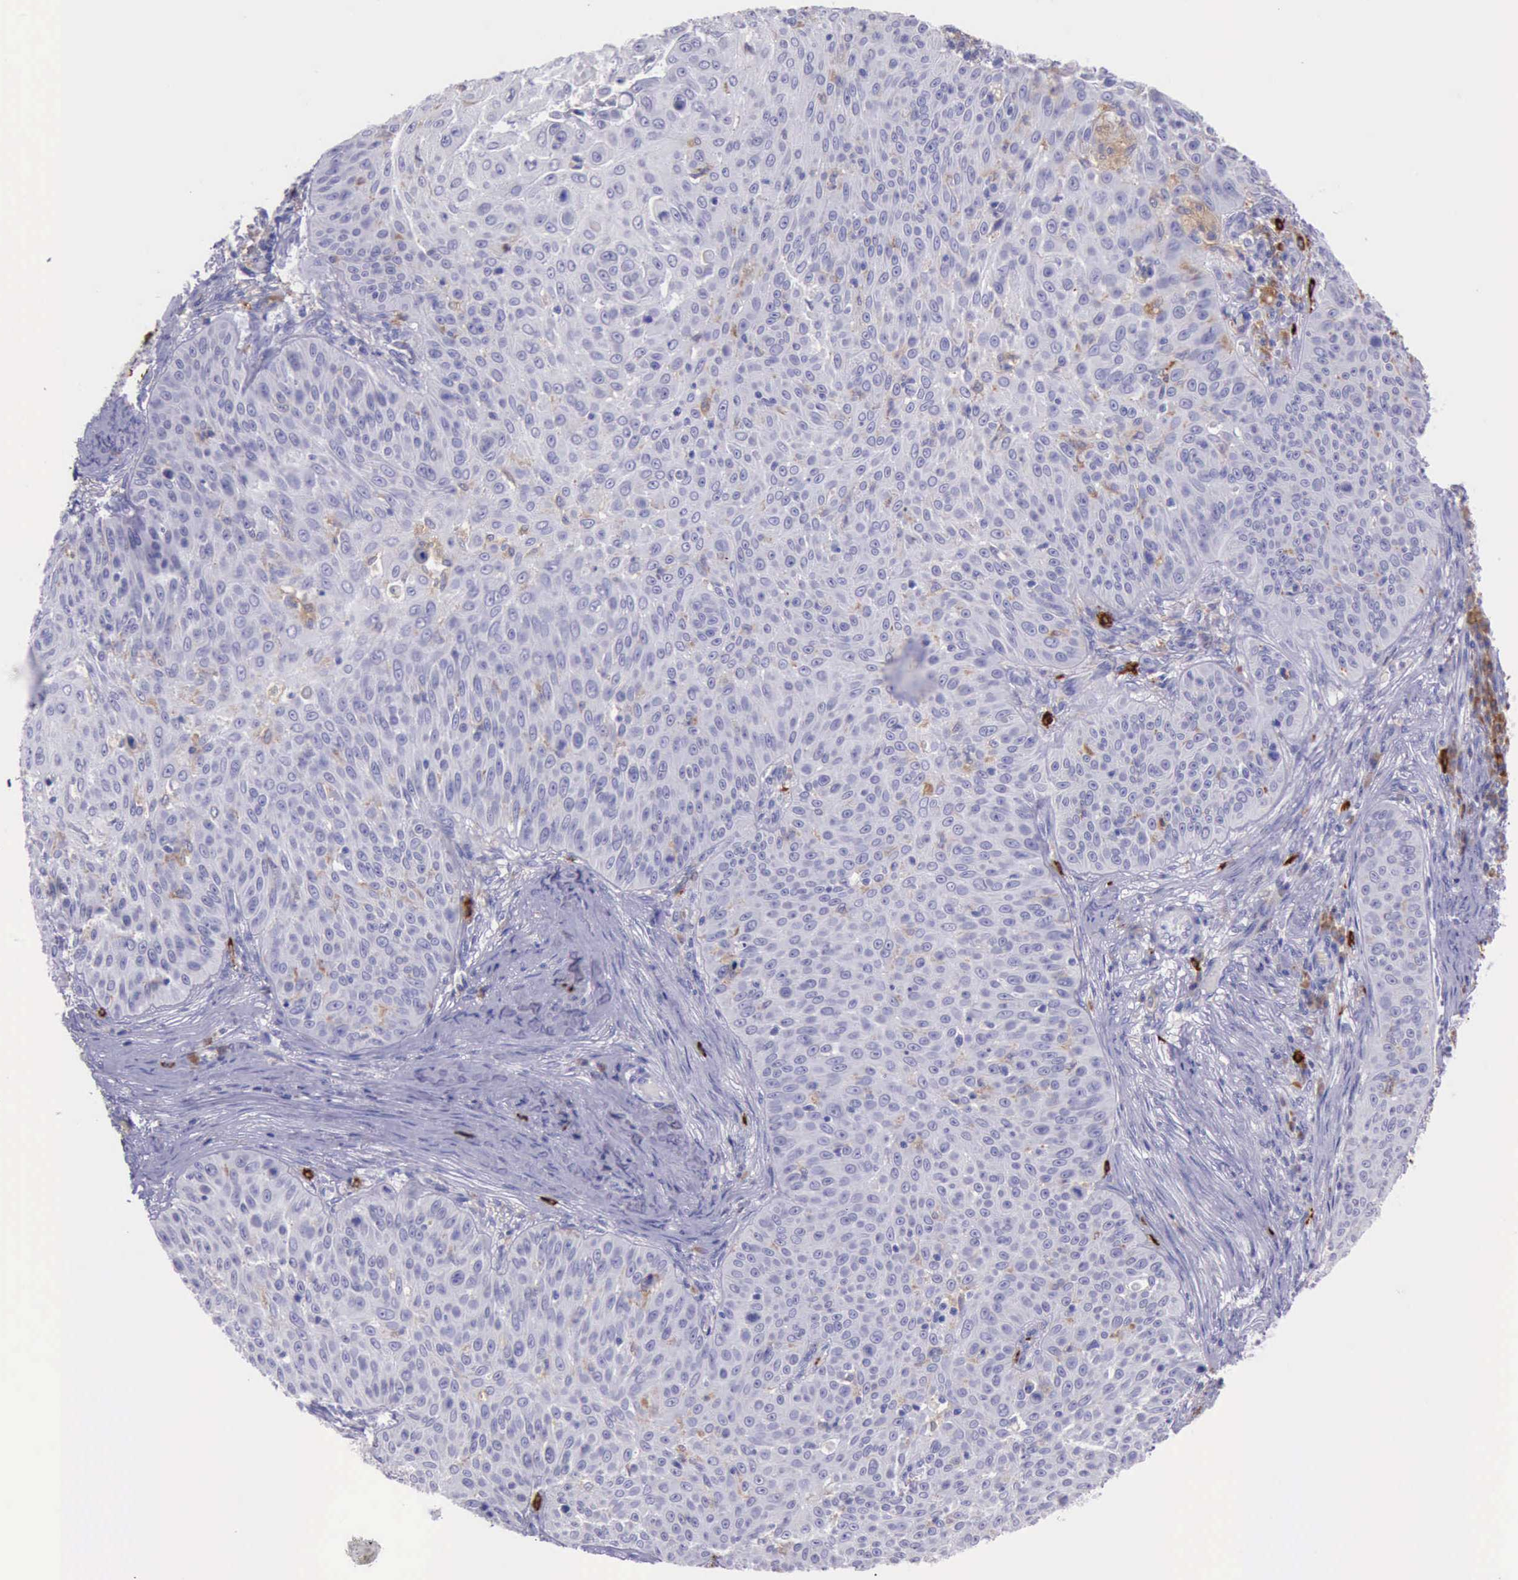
{"staining": {"intensity": "weak", "quantity": "<25%", "location": "cytoplasmic/membranous"}, "tissue": "skin cancer", "cell_type": "Tumor cells", "image_type": "cancer", "snomed": [{"axis": "morphology", "description": "Squamous cell carcinoma, NOS"}, {"axis": "topography", "description": "Skin"}], "caption": "Tumor cells are negative for brown protein staining in skin cancer. Brightfield microscopy of immunohistochemistry (IHC) stained with DAB (3,3'-diaminobenzidine) (brown) and hematoxylin (blue), captured at high magnification.", "gene": "BTK", "patient": {"sex": "male", "age": 82}}